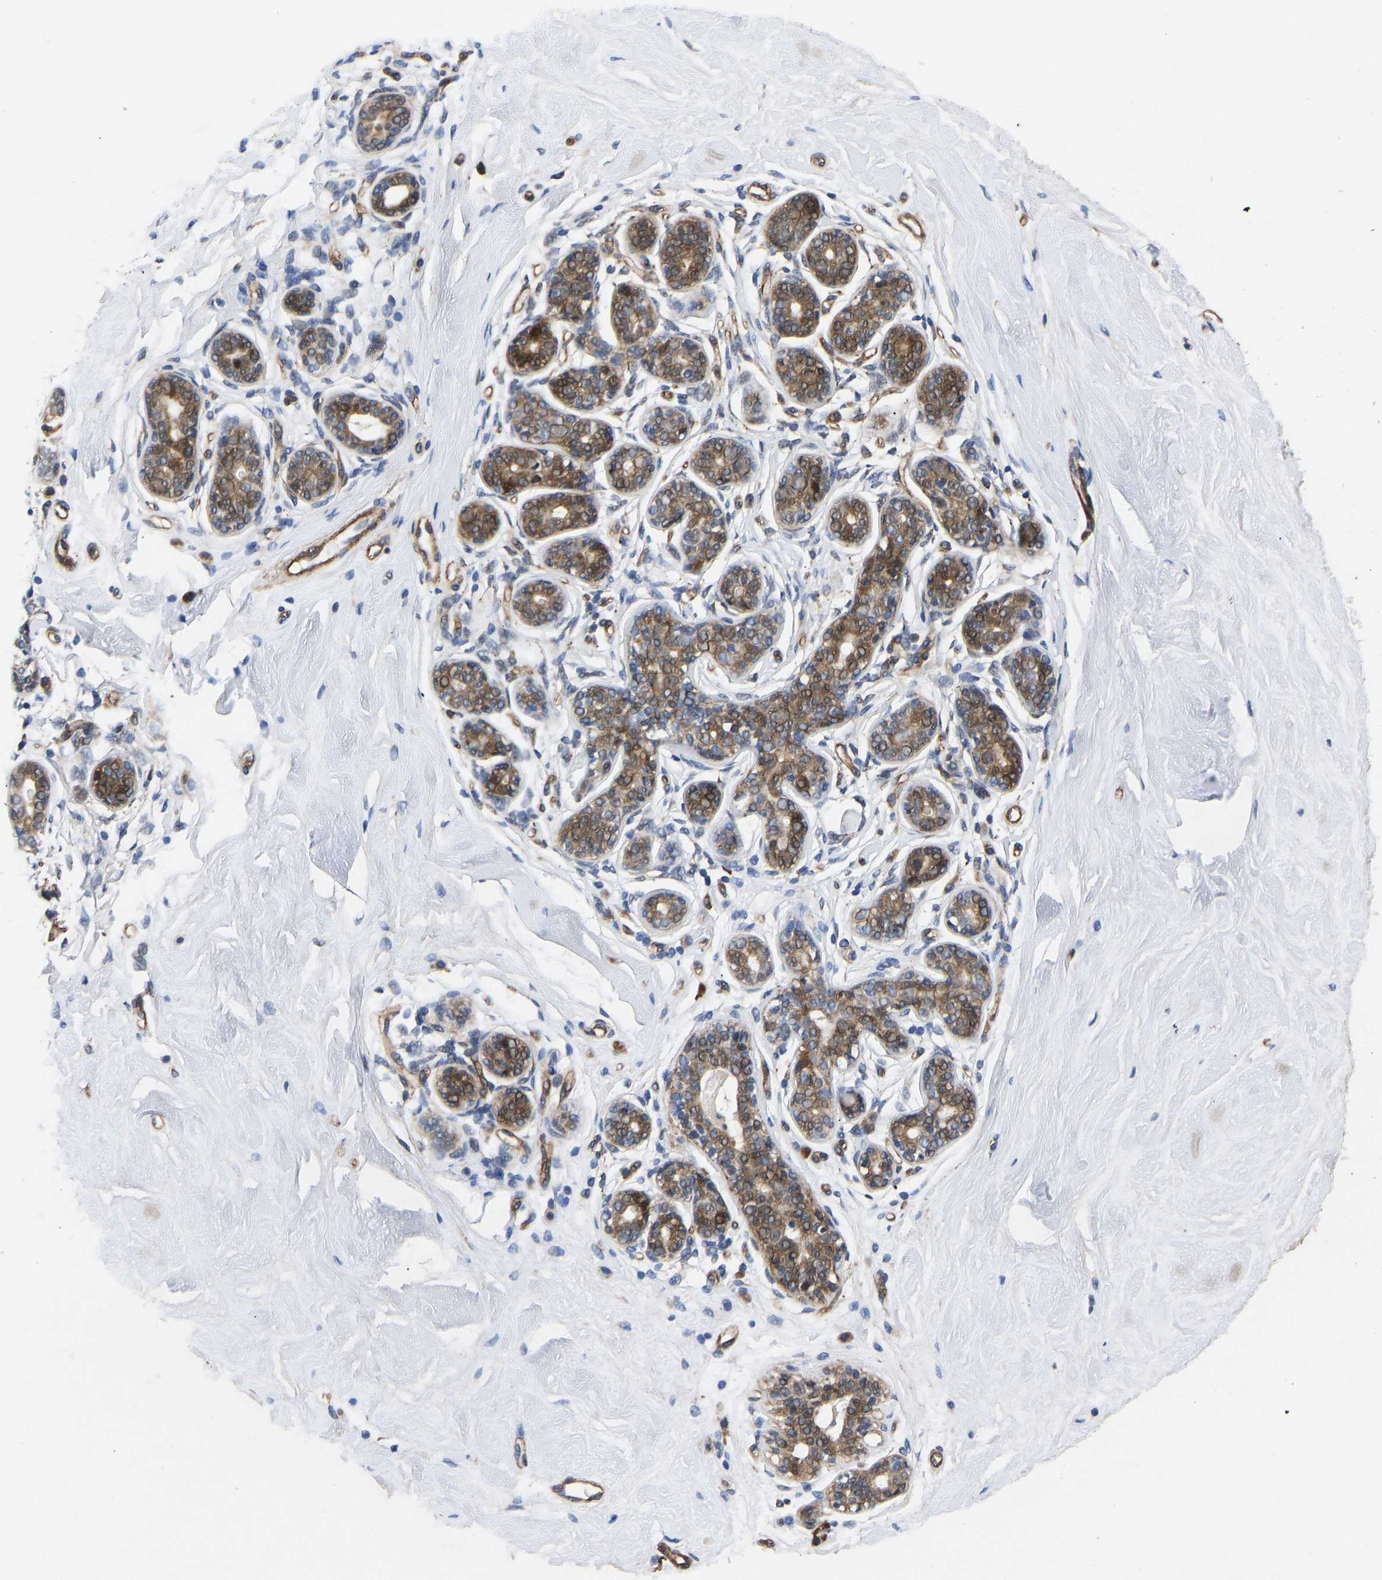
{"staining": {"intensity": "weak", "quantity": ">75%", "location": "cytoplasmic/membranous"}, "tissue": "breast", "cell_type": "Adipocytes", "image_type": "normal", "snomed": [{"axis": "morphology", "description": "Normal tissue, NOS"}, {"axis": "topography", "description": "Breast"}], "caption": "A high-resolution micrograph shows immunohistochemistry staining of benign breast, which shows weak cytoplasmic/membranous expression in about >75% of adipocytes. The staining was performed using DAB to visualize the protein expression in brown, while the nuclei were stained in blue with hematoxylin (Magnification: 20x).", "gene": "TMEM38B", "patient": {"sex": "female", "age": 22}}